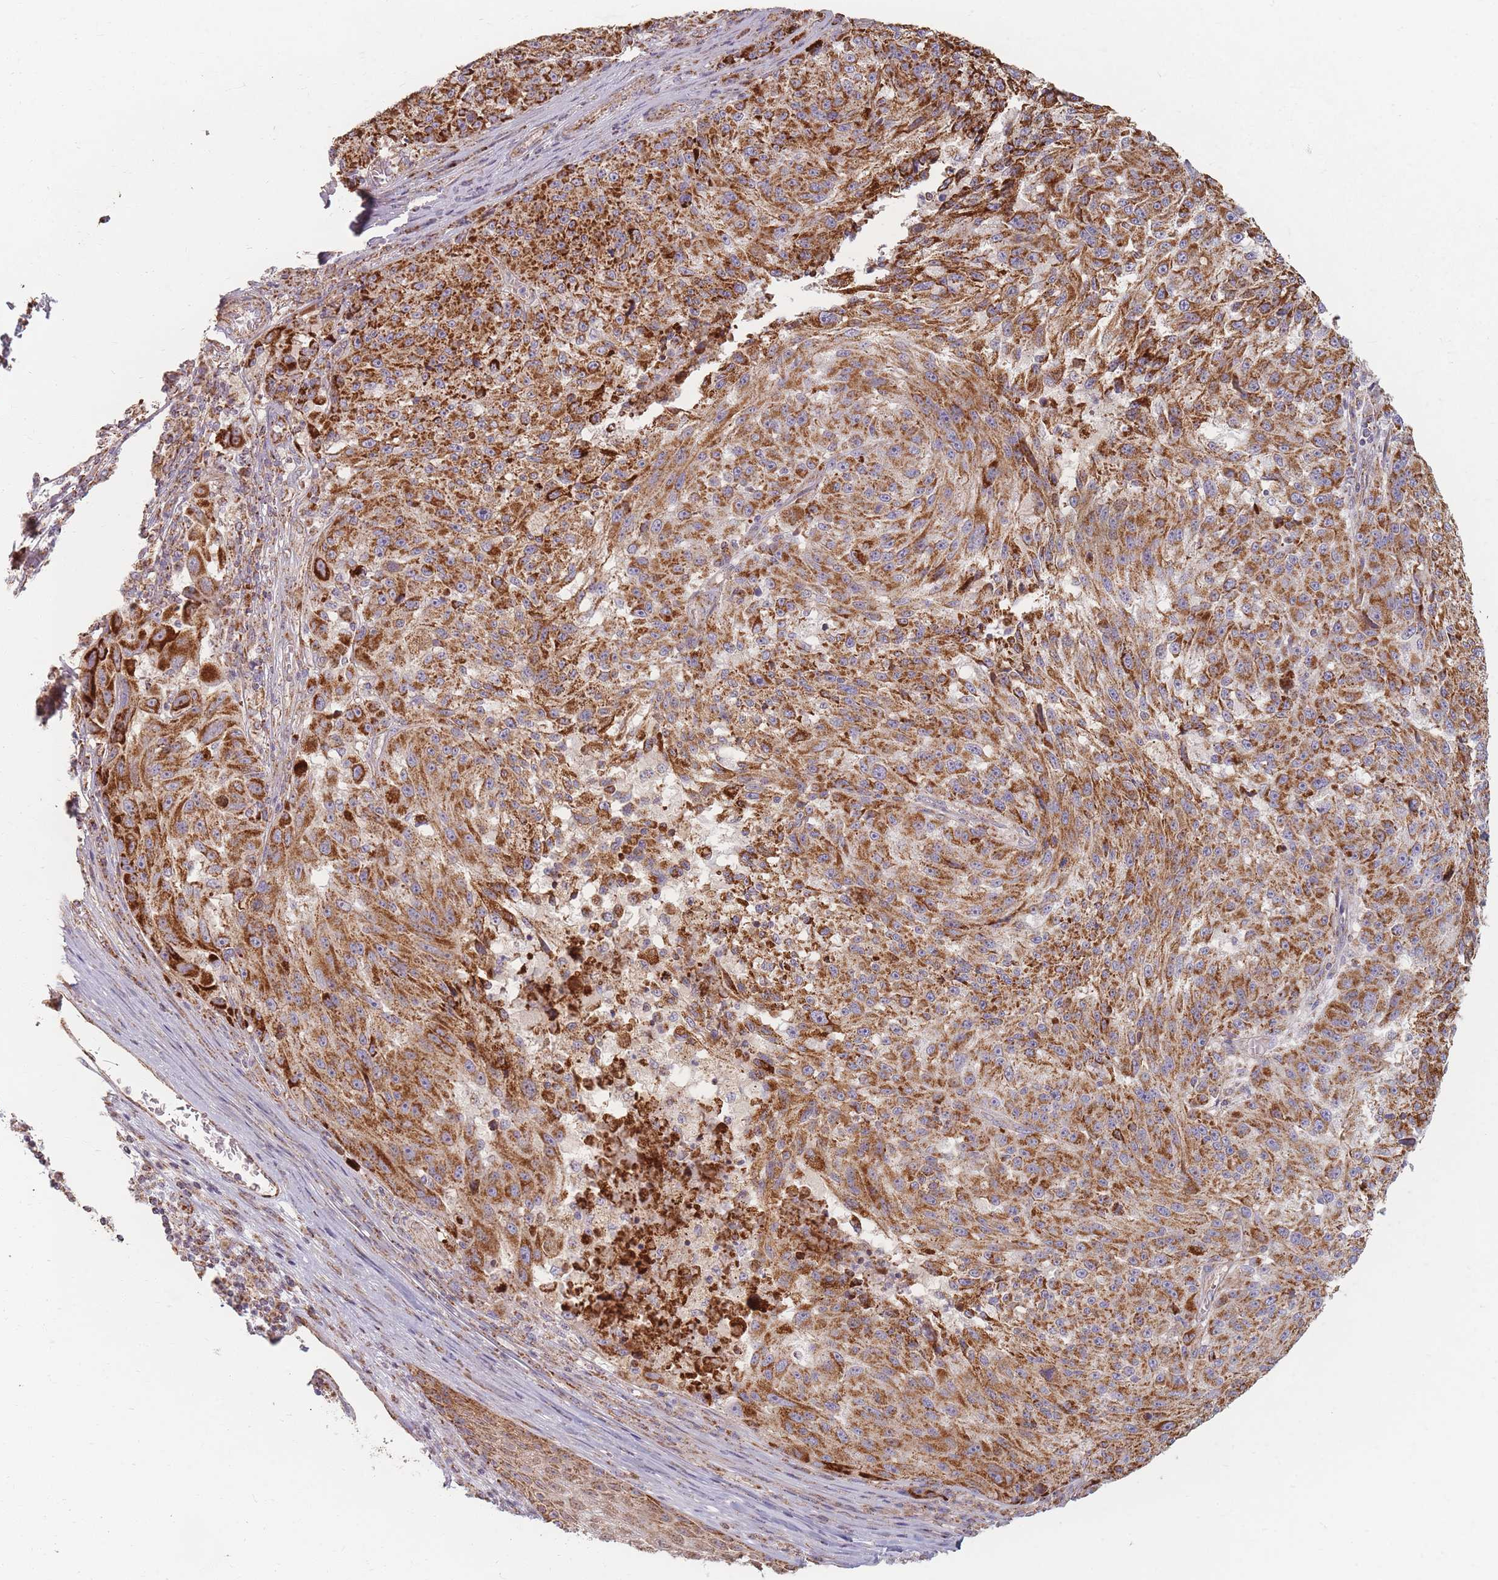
{"staining": {"intensity": "strong", "quantity": ">75%", "location": "cytoplasmic/membranous"}, "tissue": "melanoma", "cell_type": "Tumor cells", "image_type": "cancer", "snomed": [{"axis": "morphology", "description": "Malignant melanoma, NOS"}, {"axis": "topography", "description": "Skin"}], "caption": "Immunohistochemistry (DAB) staining of human melanoma shows strong cytoplasmic/membranous protein staining in approximately >75% of tumor cells. The staining is performed using DAB brown chromogen to label protein expression. The nuclei are counter-stained blue using hematoxylin.", "gene": "ESRP2", "patient": {"sex": "male", "age": 53}}